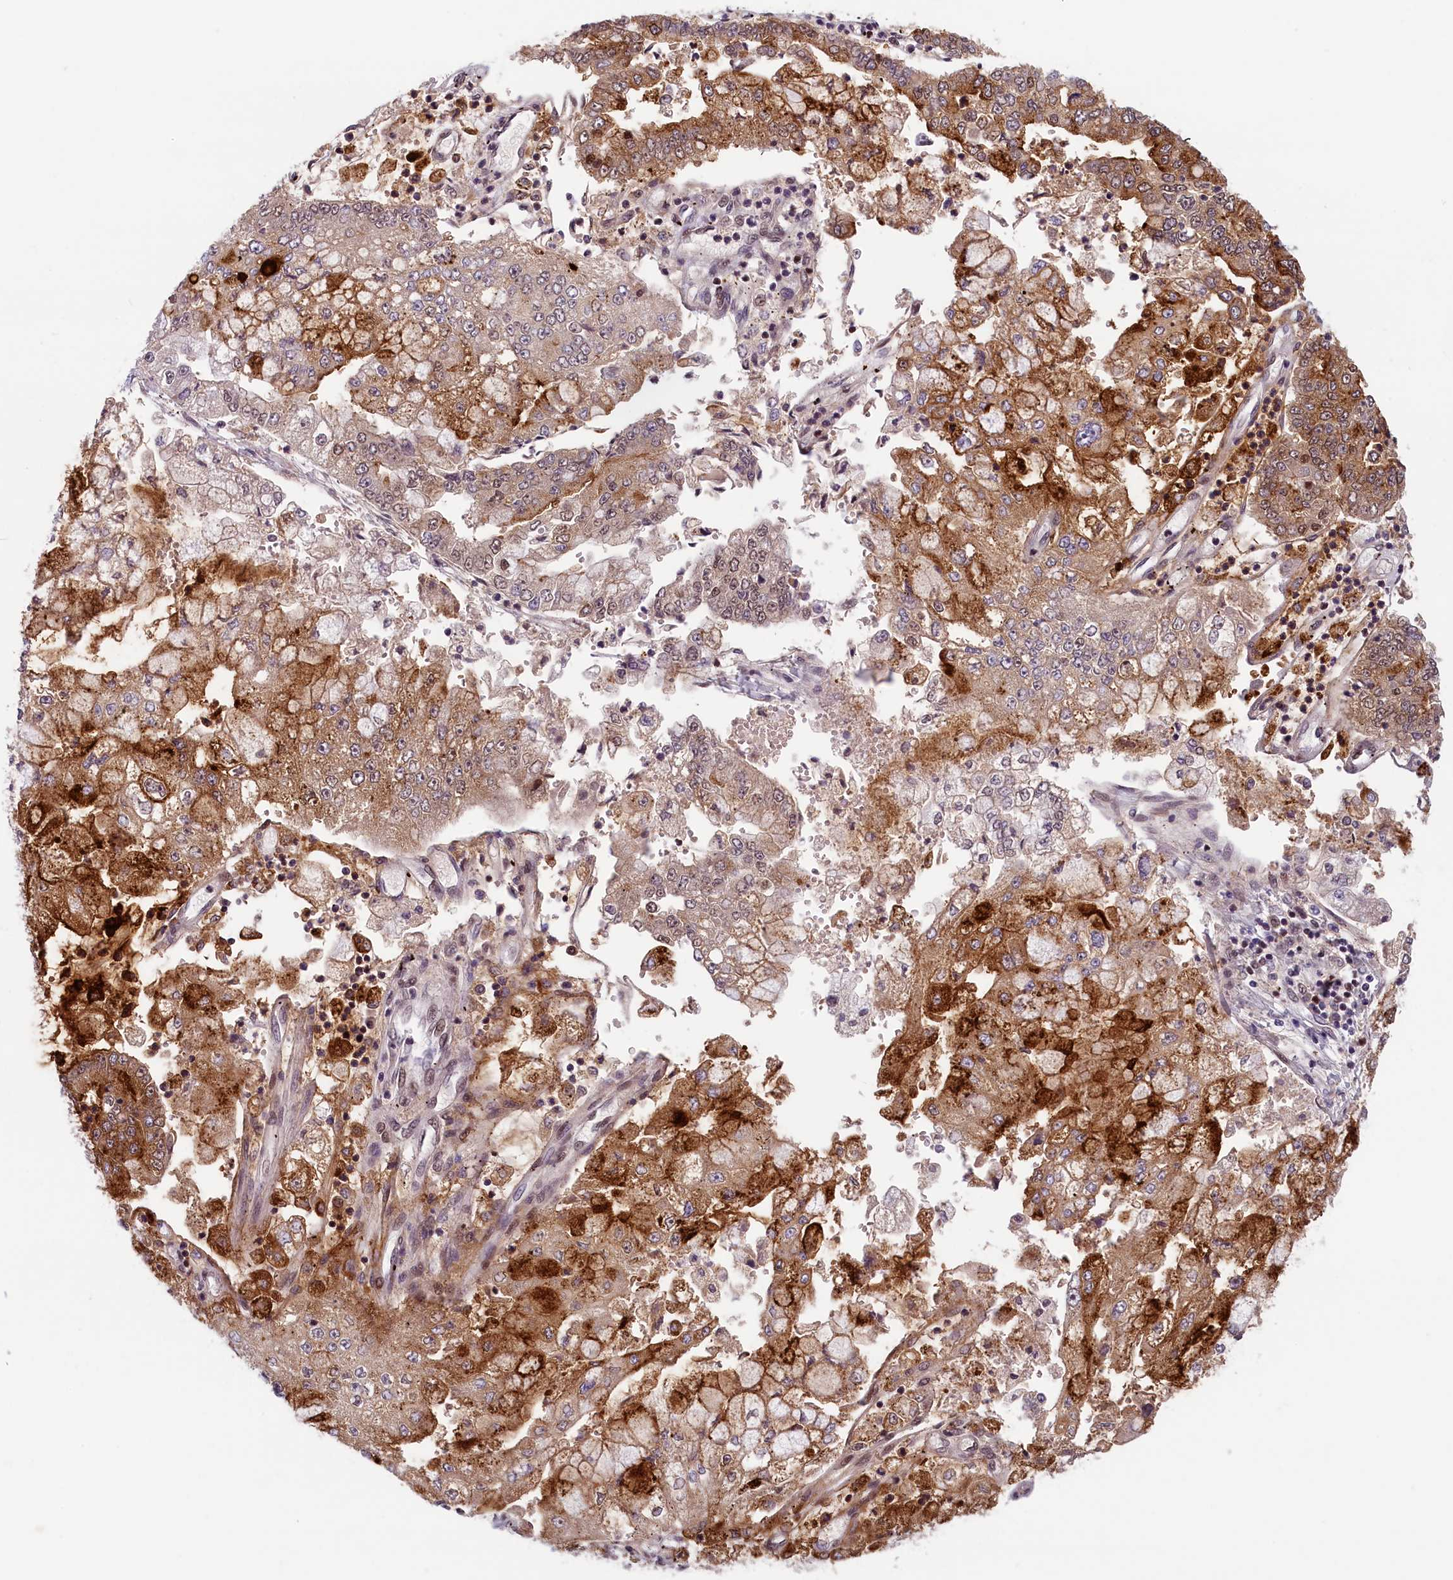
{"staining": {"intensity": "strong", "quantity": "25%-75%", "location": "cytoplasmic/membranous"}, "tissue": "stomach cancer", "cell_type": "Tumor cells", "image_type": "cancer", "snomed": [{"axis": "morphology", "description": "Adenocarcinoma, NOS"}, {"axis": "topography", "description": "Stomach"}], "caption": "Protein analysis of stomach cancer tissue demonstrates strong cytoplasmic/membranous positivity in about 25%-75% of tumor cells. Nuclei are stained in blue.", "gene": "KCNK6", "patient": {"sex": "male", "age": 76}}